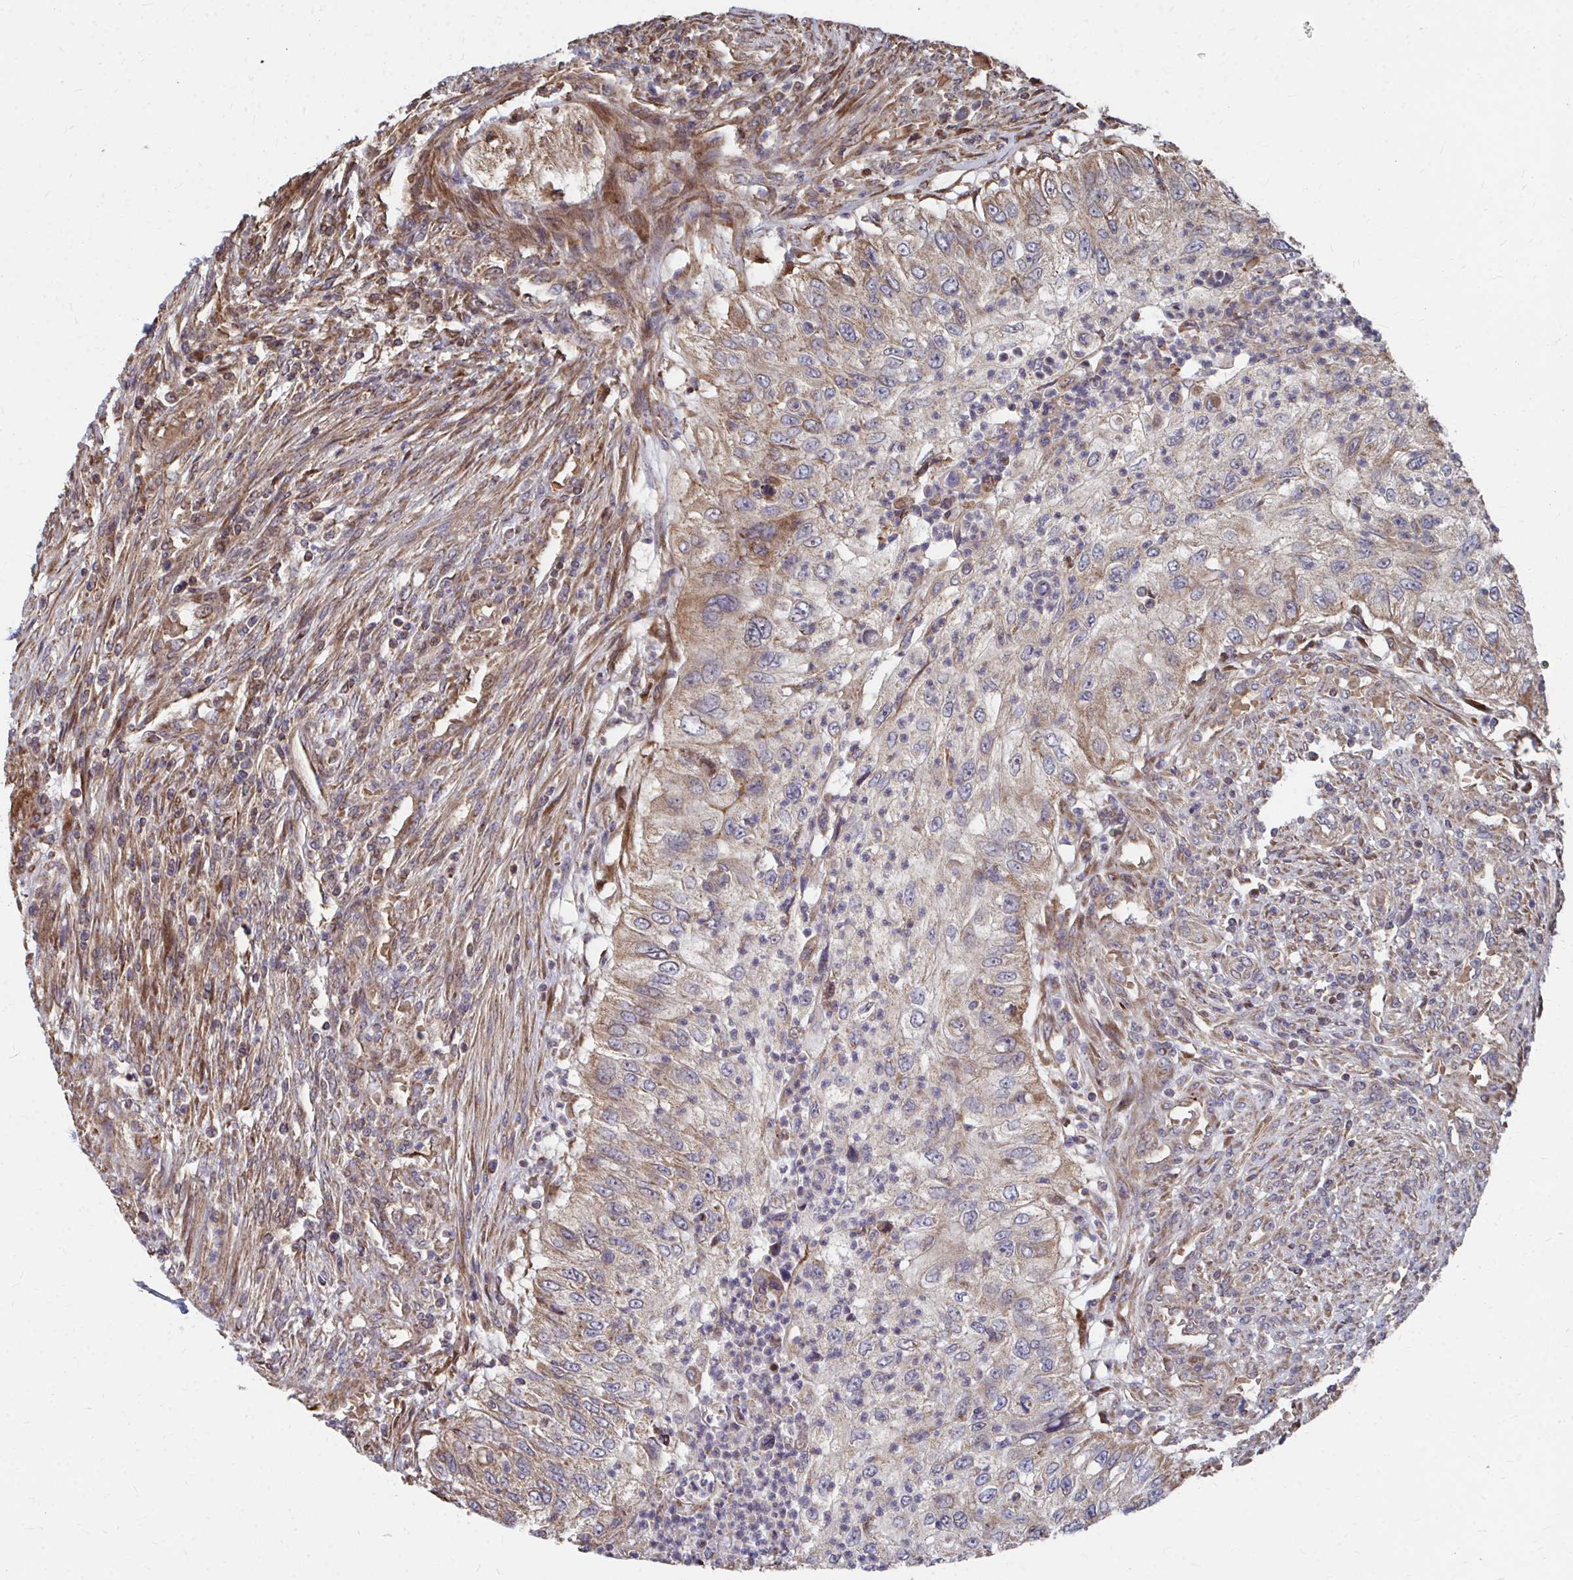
{"staining": {"intensity": "moderate", "quantity": "25%-75%", "location": "cytoplasmic/membranous"}, "tissue": "urothelial cancer", "cell_type": "Tumor cells", "image_type": "cancer", "snomed": [{"axis": "morphology", "description": "Urothelial carcinoma, High grade"}, {"axis": "topography", "description": "Urinary bladder"}], "caption": "High-grade urothelial carcinoma stained for a protein (brown) exhibits moderate cytoplasmic/membranous positive staining in about 25%-75% of tumor cells.", "gene": "FAM89A", "patient": {"sex": "female", "age": 60}}